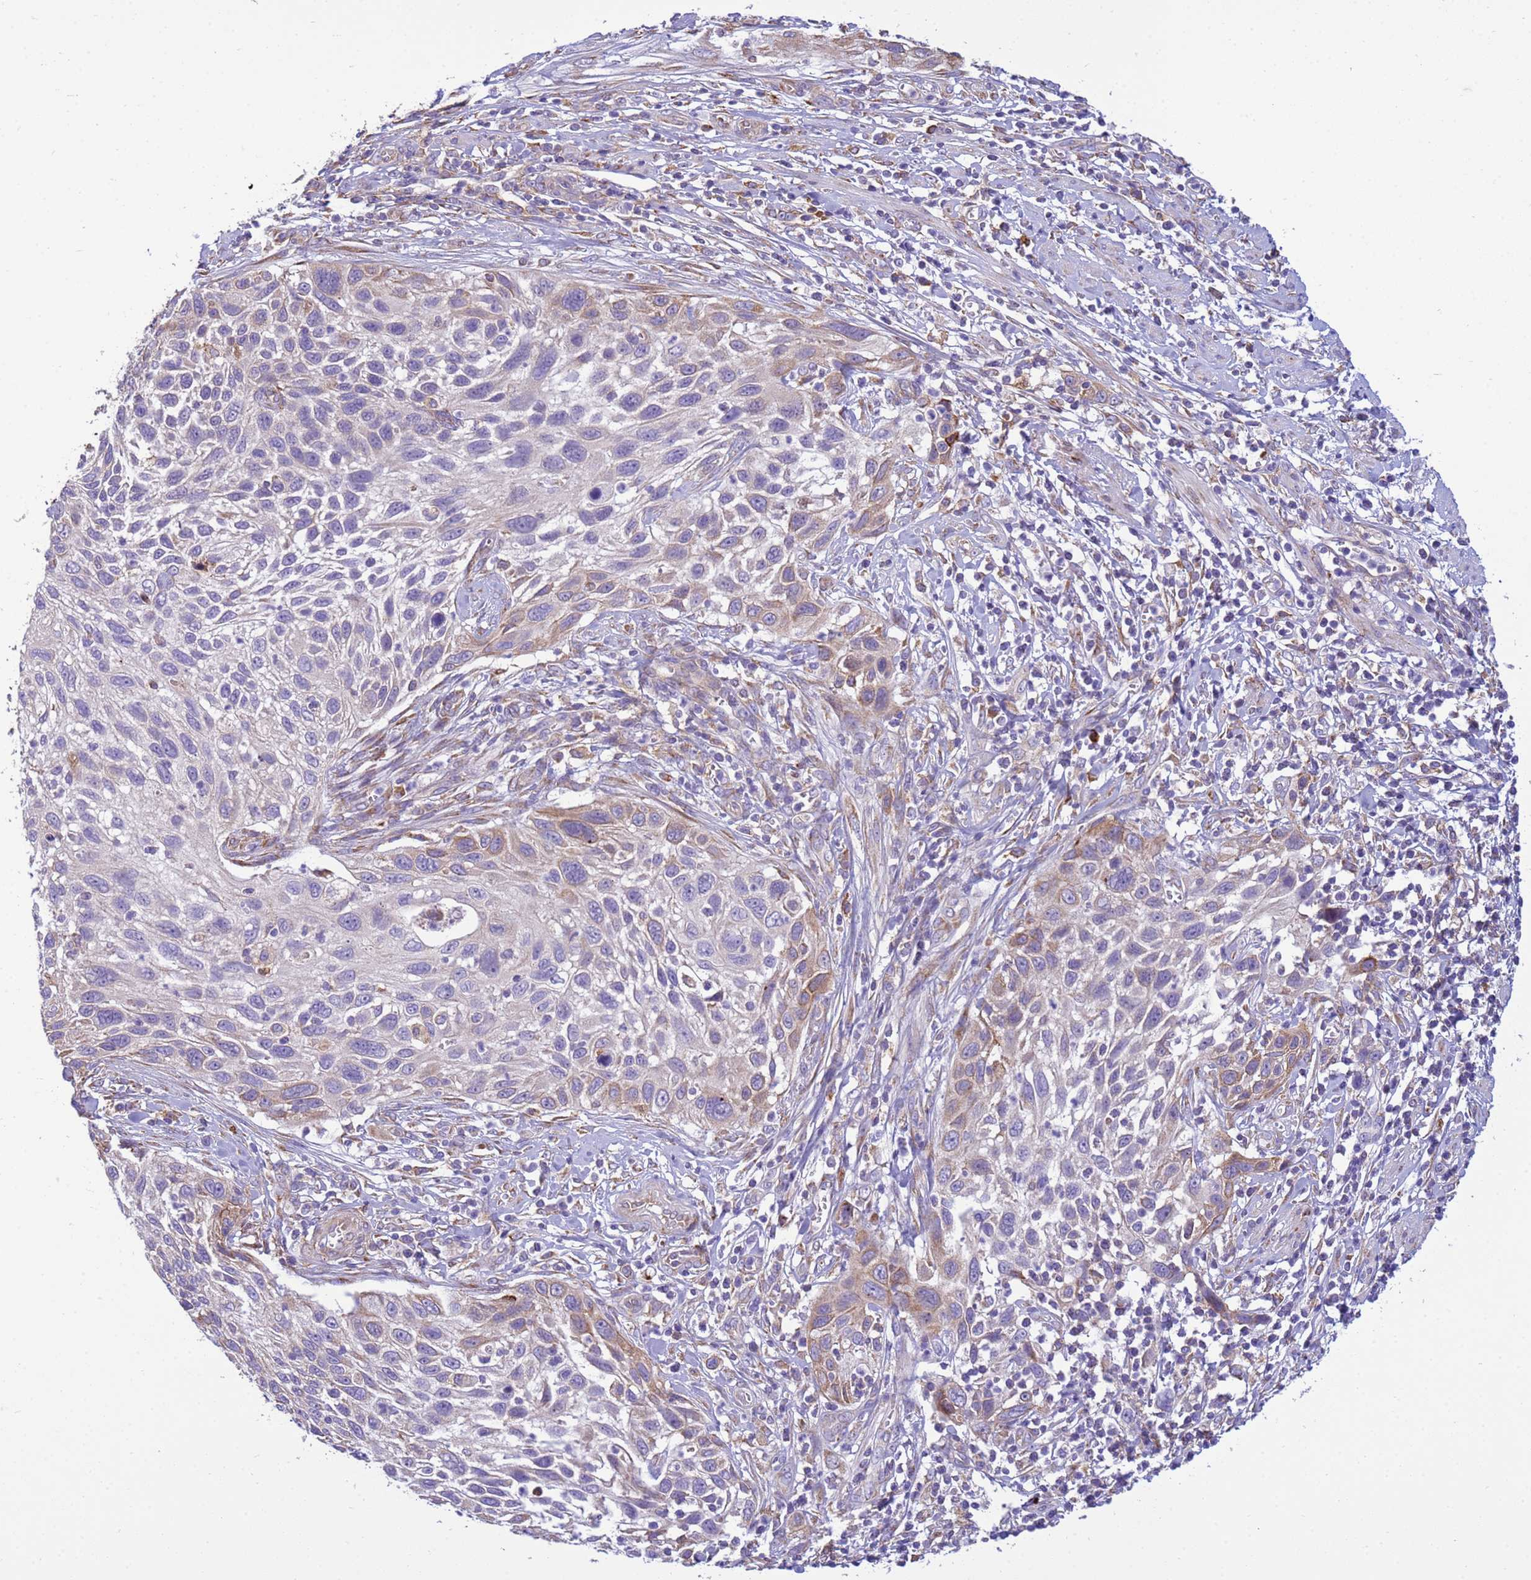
{"staining": {"intensity": "moderate", "quantity": "<25%", "location": "cytoplasmic/membranous"}, "tissue": "cervical cancer", "cell_type": "Tumor cells", "image_type": "cancer", "snomed": [{"axis": "morphology", "description": "Squamous cell carcinoma, NOS"}, {"axis": "topography", "description": "Cervix"}], "caption": "Human cervical cancer stained with a protein marker displays moderate staining in tumor cells.", "gene": "THAP5", "patient": {"sex": "female", "age": 70}}